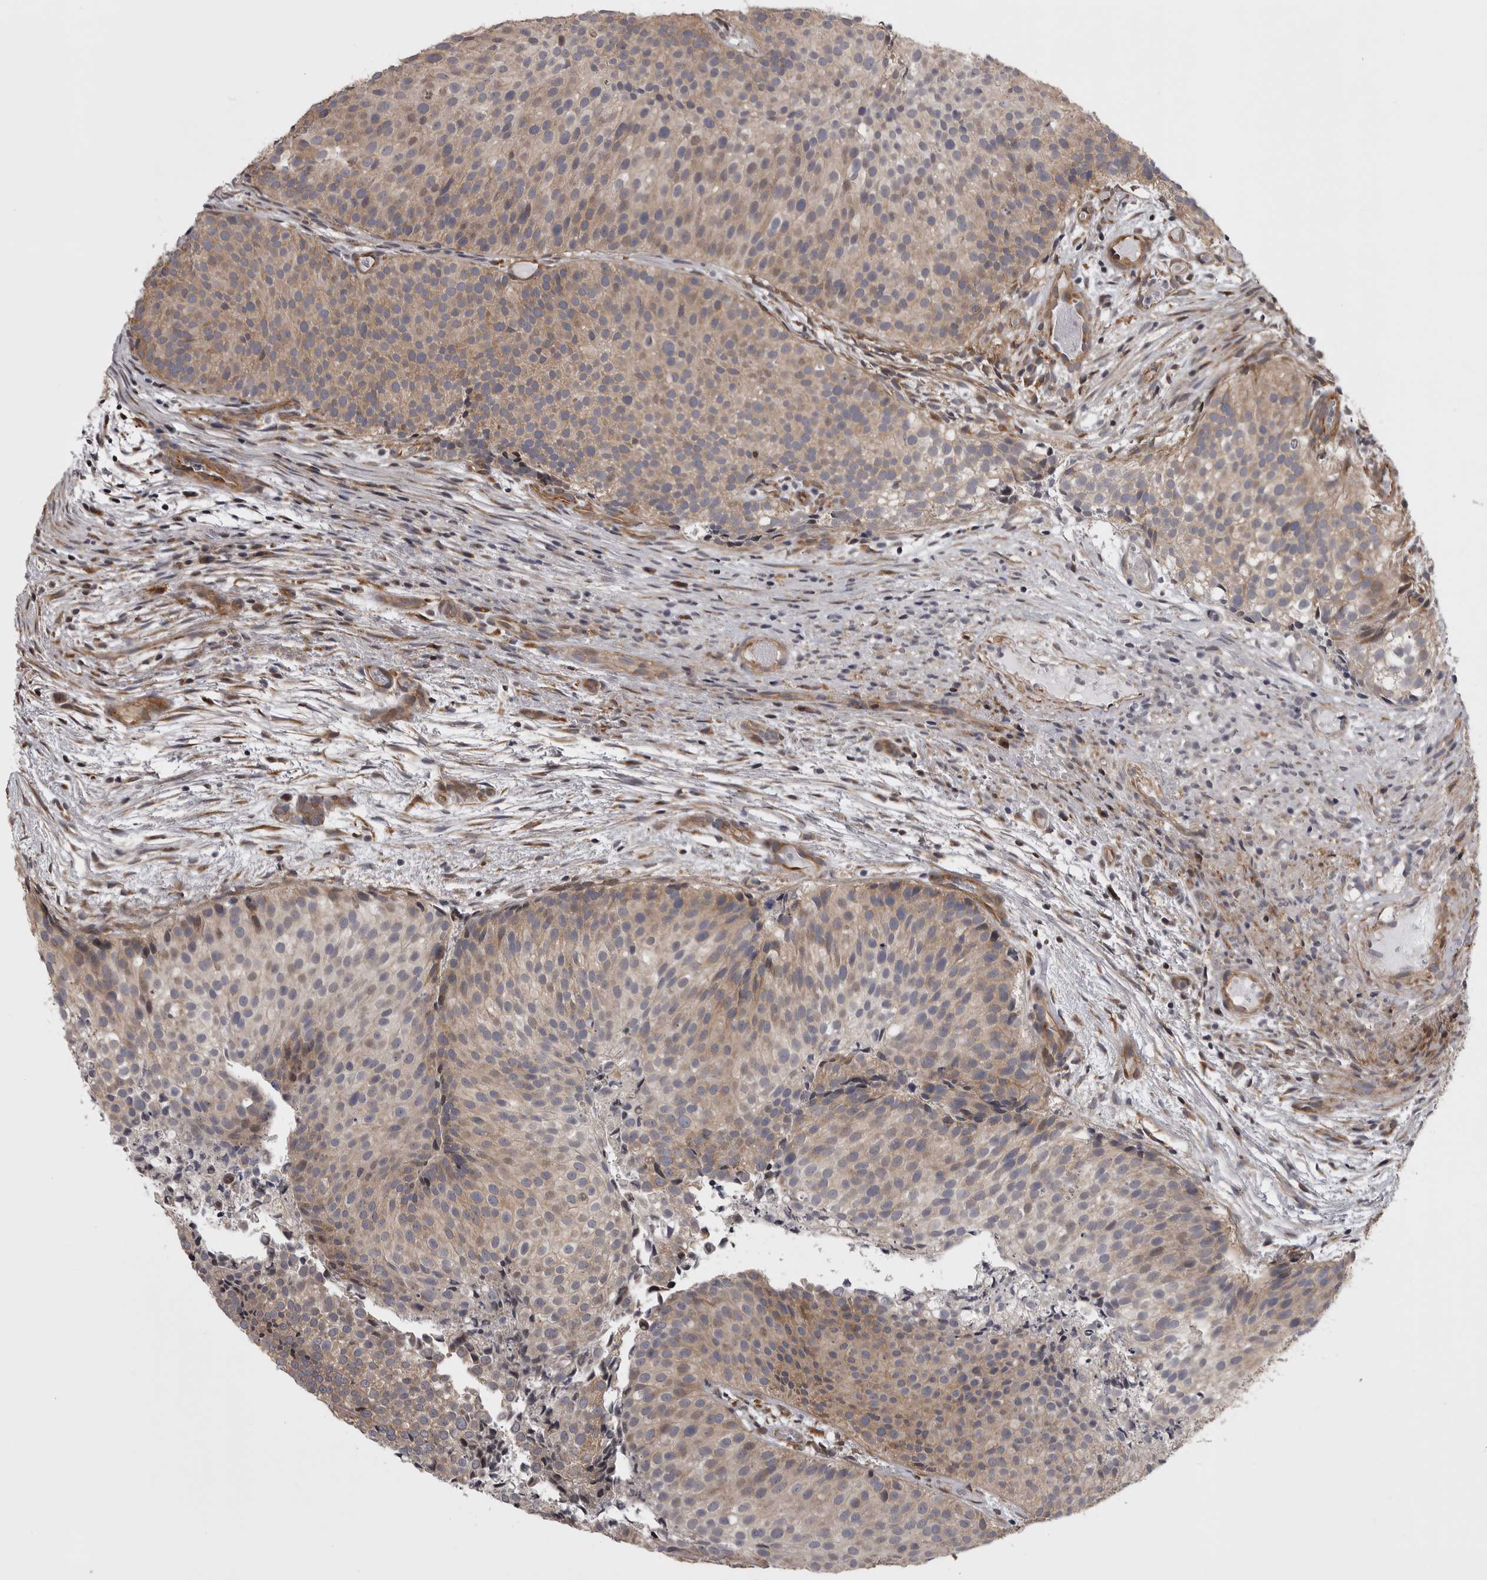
{"staining": {"intensity": "weak", "quantity": ">75%", "location": "cytoplasmic/membranous"}, "tissue": "urothelial cancer", "cell_type": "Tumor cells", "image_type": "cancer", "snomed": [{"axis": "morphology", "description": "Urothelial carcinoma, Low grade"}, {"axis": "topography", "description": "Urinary bladder"}], "caption": "The histopathology image exhibits staining of urothelial cancer, revealing weak cytoplasmic/membranous protein staining (brown color) within tumor cells. (DAB = brown stain, brightfield microscopy at high magnification).", "gene": "ZNRF1", "patient": {"sex": "male", "age": 86}}